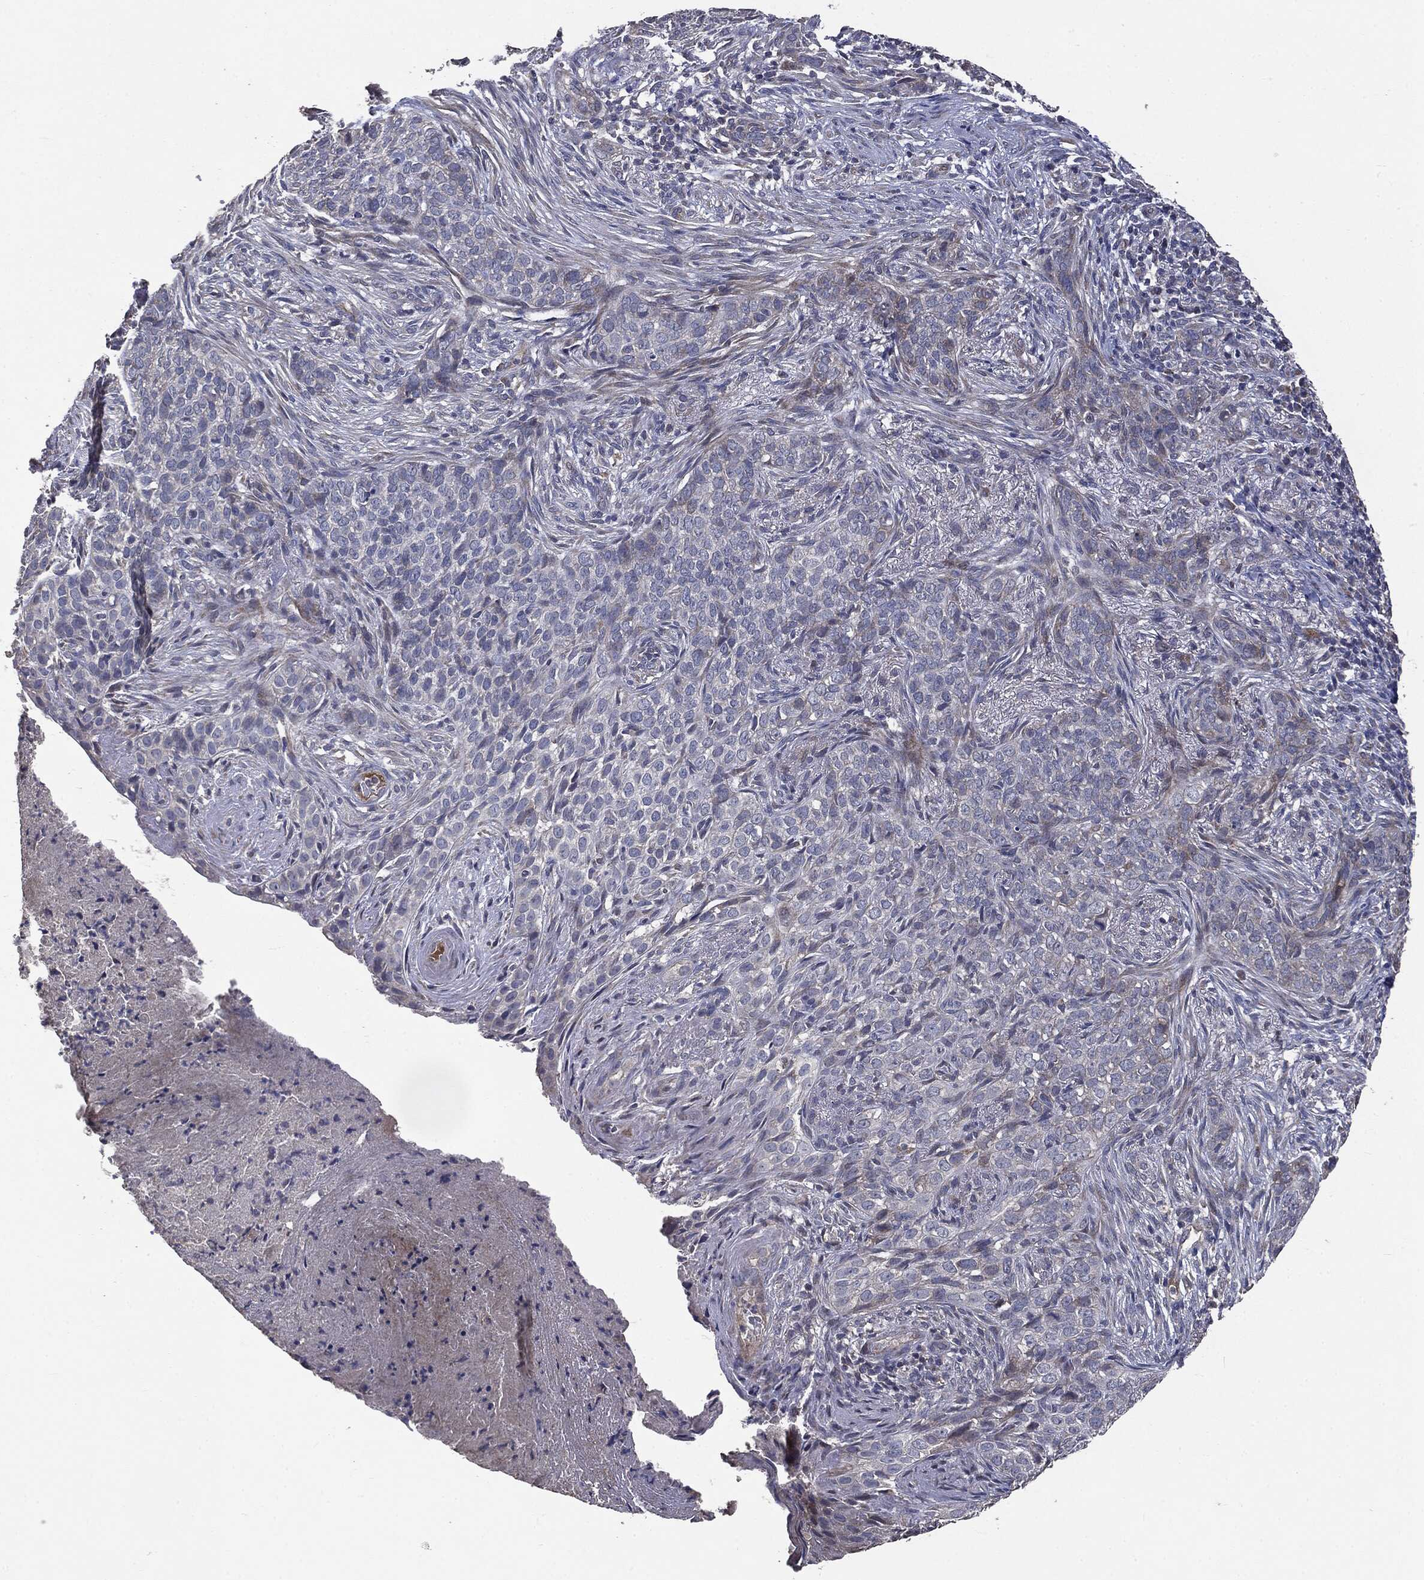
{"staining": {"intensity": "moderate", "quantity": "<25%", "location": "cytoplasmic/membranous"}, "tissue": "skin cancer", "cell_type": "Tumor cells", "image_type": "cancer", "snomed": [{"axis": "morphology", "description": "Squamous cell carcinoma, NOS"}, {"axis": "topography", "description": "Skin"}], "caption": "Immunohistochemical staining of skin cancer shows low levels of moderate cytoplasmic/membranous protein positivity in approximately <25% of tumor cells.", "gene": "MTOR", "patient": {"sex": "male", "age": 88}}